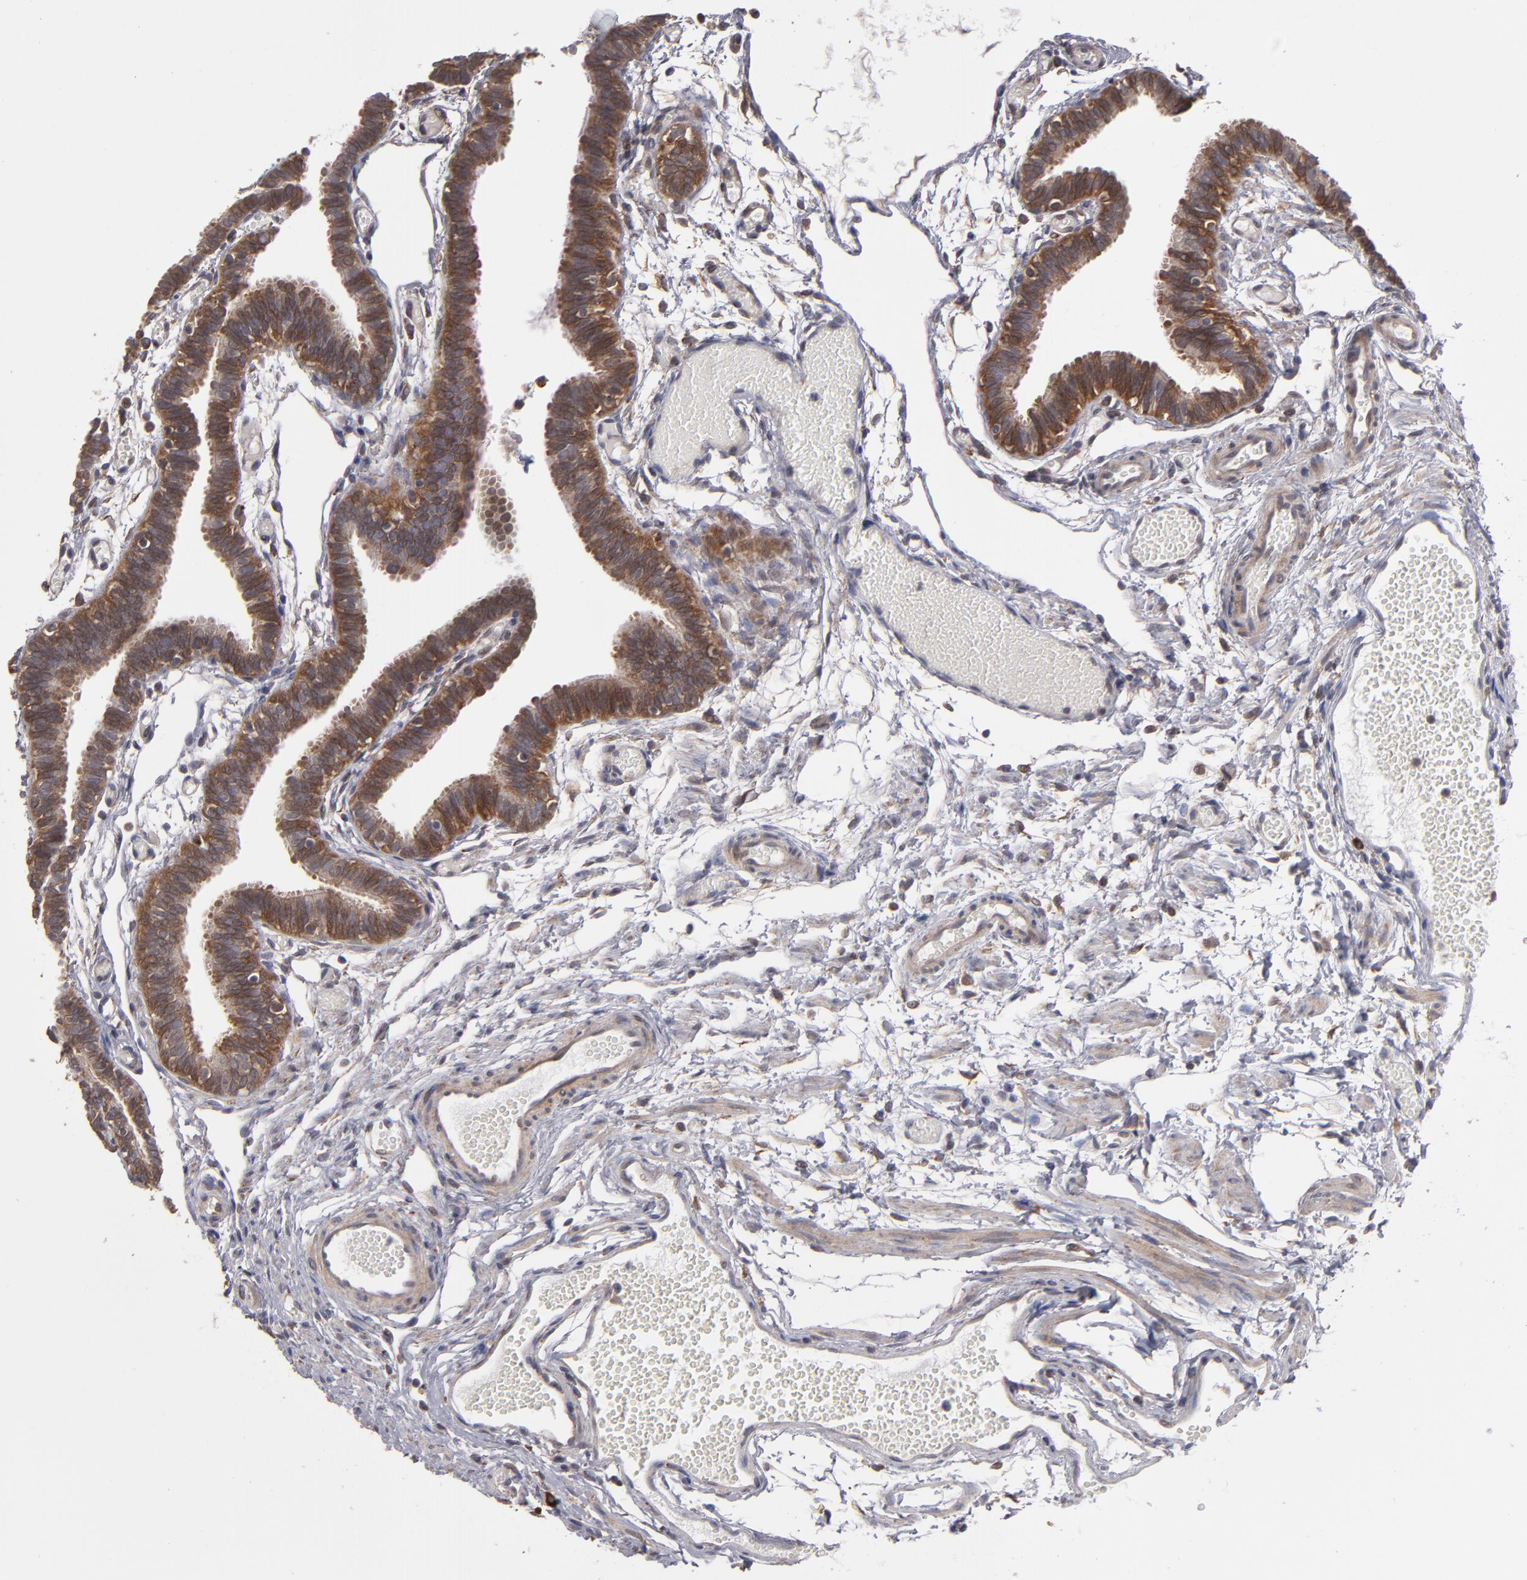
{"staining": {"intensity": "moderate", "quantity": ">75%", "location": "cytoplasmic/membranous"}, "tissue": "fallopian tube", "cell_type": "Glandular cells", "image_type": "normal", "snomed": [{"axis": "morphology", "description": "Normal tissue, NOS"}, {"axis": "topography", "description": "Fallopian tube"}], "caption": "High-power microscopy captured an immunohistochemistry micrograph of unremarkable fallopian tube, revealing moderate cytoplasmic/membranous expression in about >75% of glandular cells.", "gene": "SND1", "patient": {"sex": "female", "age": 29}}